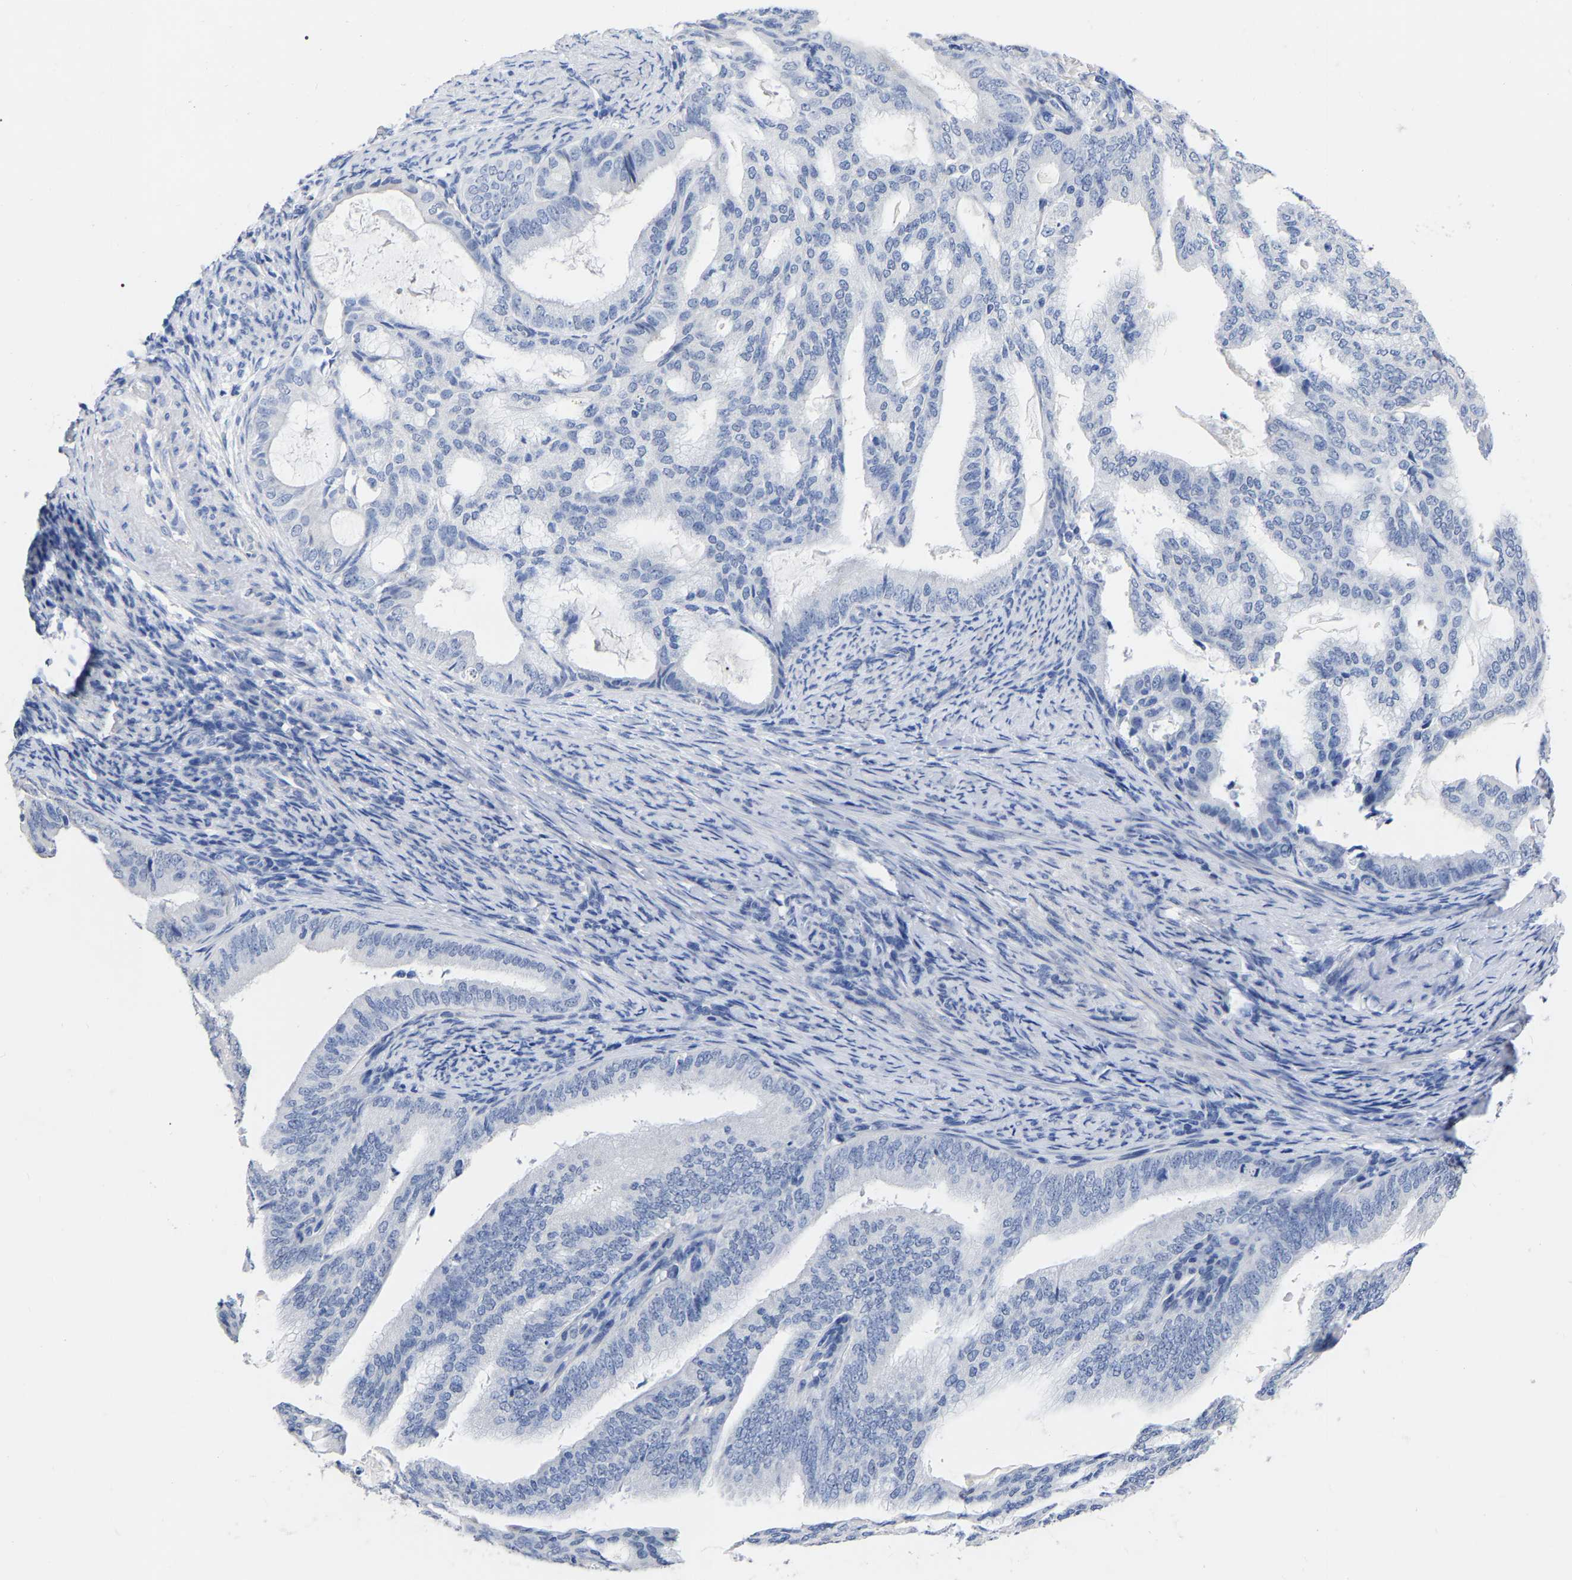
{"staining": {"intensity": "negative", "quantity": "none", "location": "none"}, "tissue": "endometrial cancer", "cell_type": "Tumor cells", "image_type": "cancer", "snomed": [{"axis": "morphology", "description": "Adenocarcinoma, NOS"}, {"axis": "topography", "description": "Endometrium"}], "caption": "IHC micrograph of neoplastic tissue: human endometrial cancer (adenocarcinoma) stained with DAB reveals no significant protein expression in tumor cells. (DAB (3,3'-diaminobenzidine) immunohistochemistry with hematoxylin counter stain).", "gene": "ANXA13", "patient": {"sex": "female", "age": 58}}